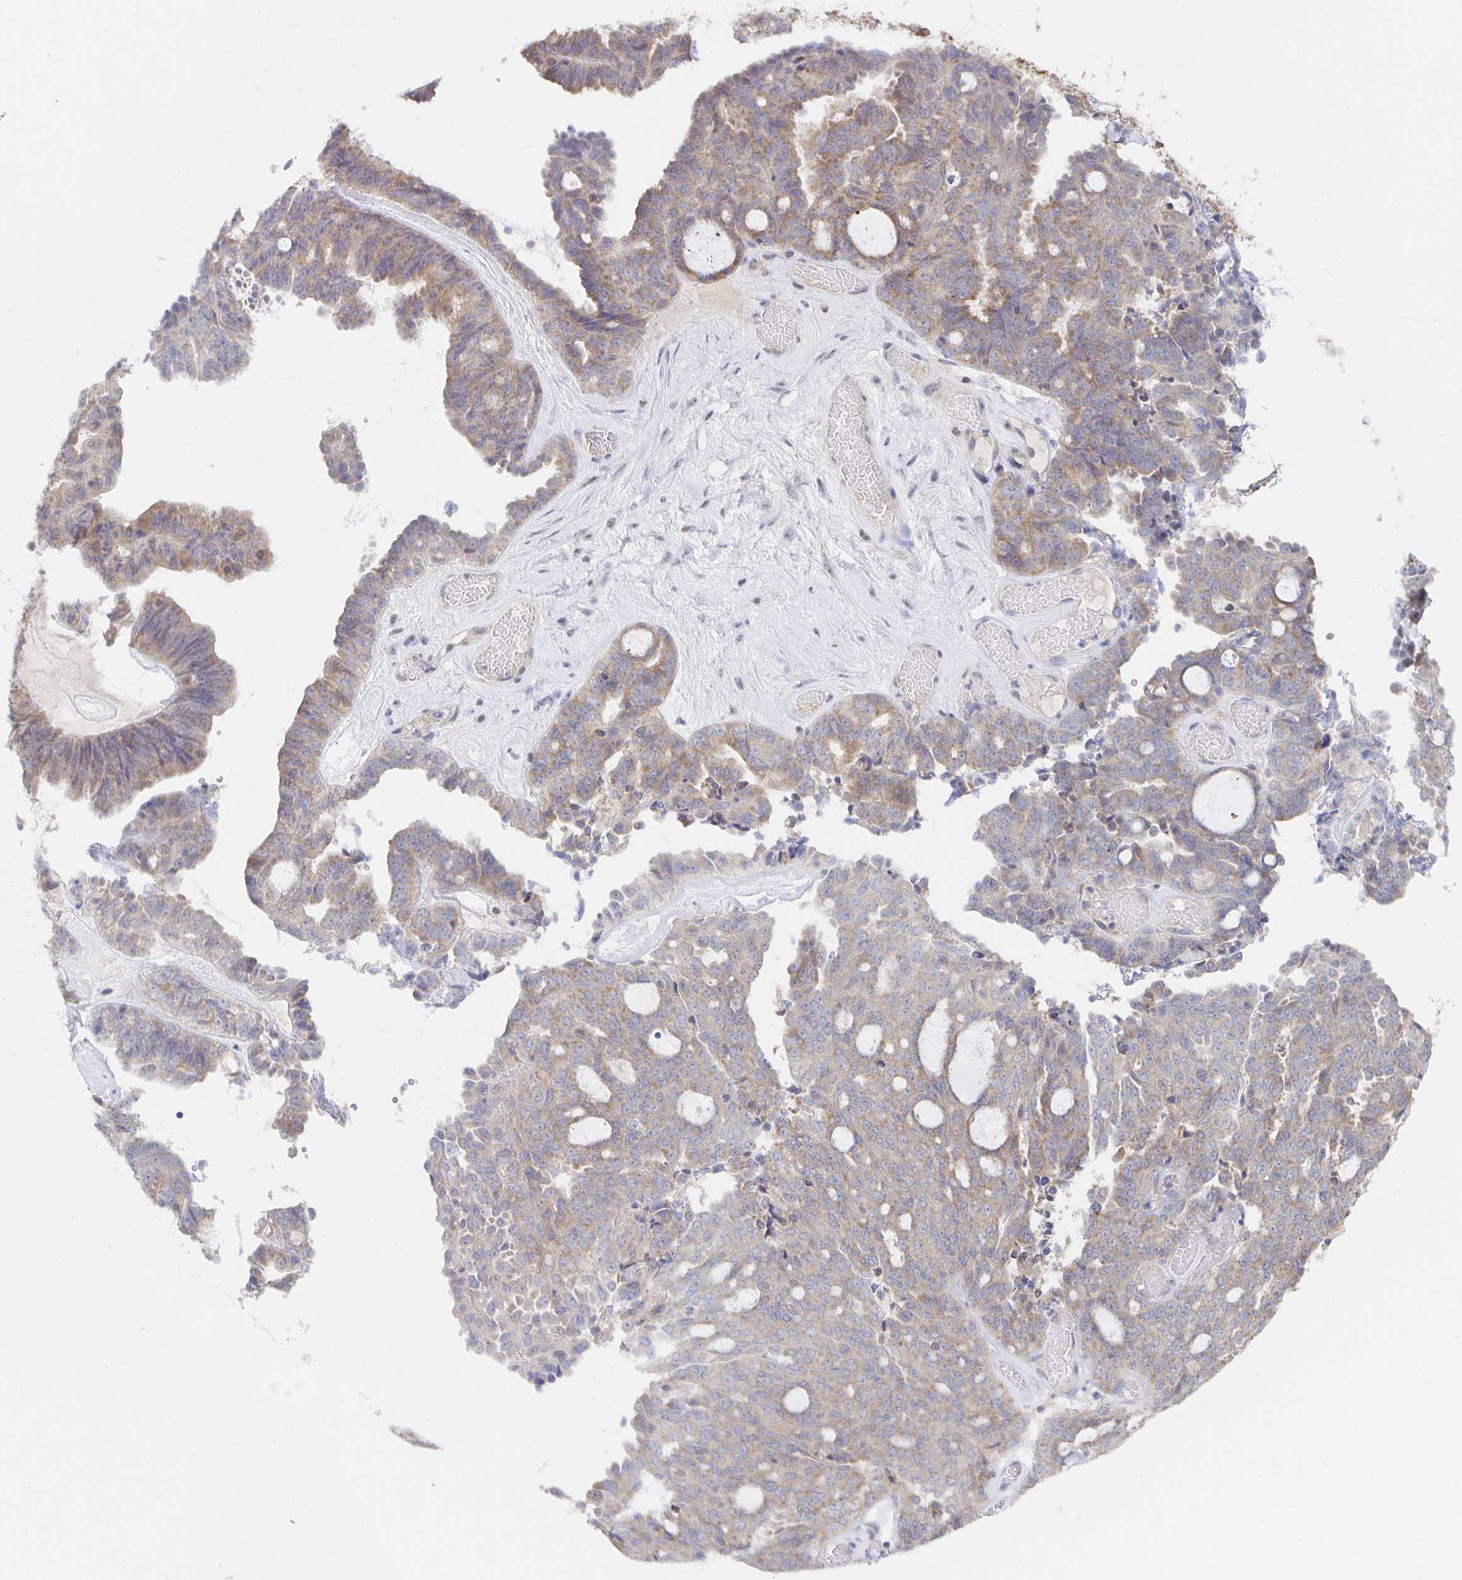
{"staining": {"intensity": "weak", "quantity": "25%-75%", "location": "cytoplasmic/membranous"}, "tissue": "ovarian cancer", "cell_type": "Tumor cells", "image_type": "cancer", "snomed": [{"axis": "morphology", "description": "Cystadenocarcinoma, serous, NOS"}, {"axis": "topography", "description": "Ovary"}], "caption": "A brown stain labels weak cytoplasmic/membranous staining of a protein in ovarian cancer tumor cells. (Brightfield microscopy of DAB IHC at high magnification).", "gene": "BAD", "patient": {"sex": "female", "age": 71}}